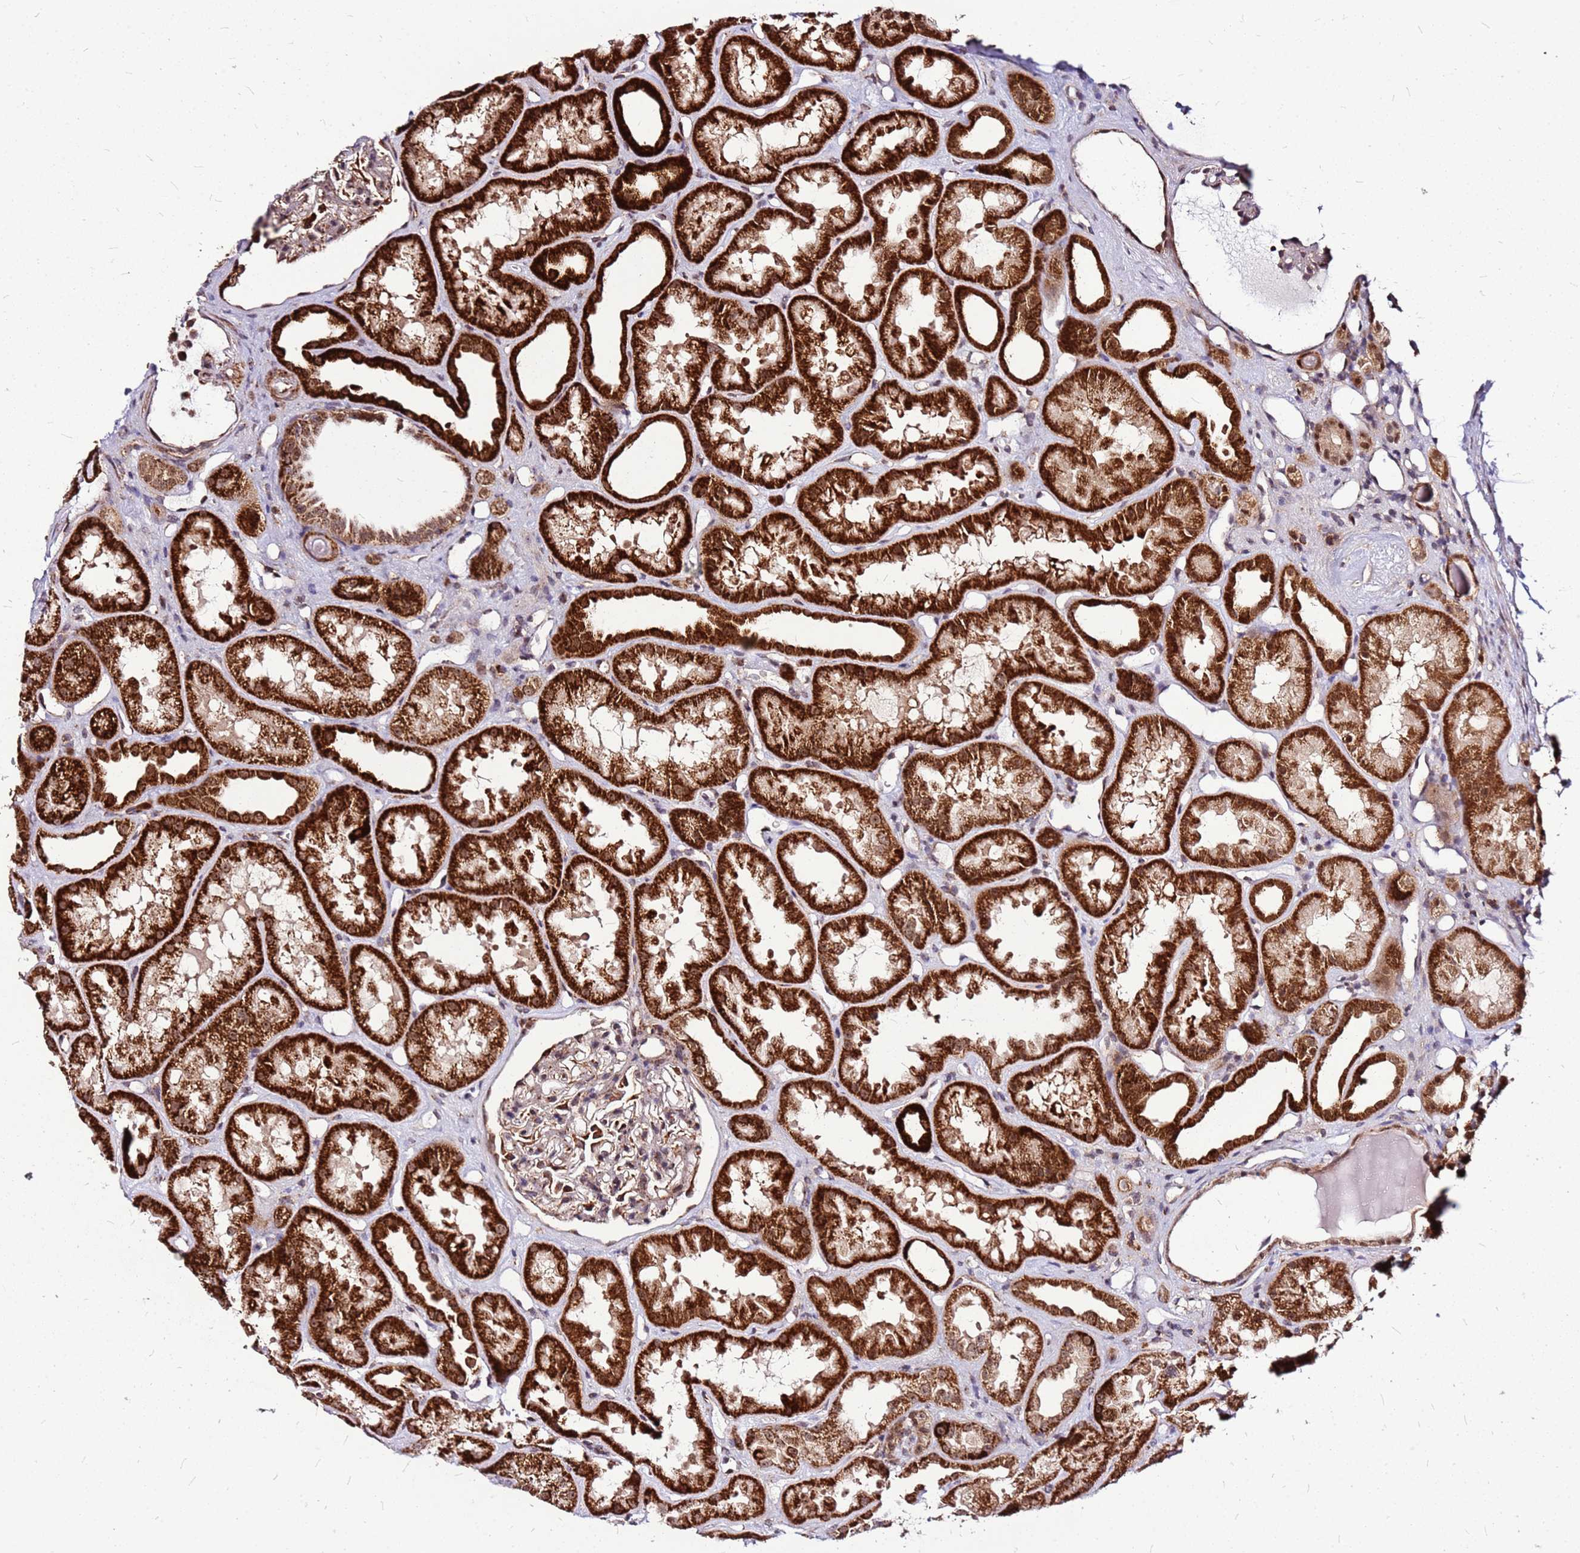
{"staining": {"intensity": "moderate", "quantity": "25%-75%", "location": "cytoplasmic/membranous"}, "tissue": "kidney", "cell_type": "Cells in glomeruli", "image_type": "normal", "snomed": [{"axis": "morphology", "description": "Normal tissue, NOS"}, {"axis": "topography", "description": "Kidney"}], "caption": "Moderate cytoplasmic/membranous protein positivity is present in about 25%-75% of cells in glomeruli in kidney. Immunohistochemistry (ihc) stains the protein in brown and the nuclei are stained blue.", "gene": "OR51T1", "patient": {"sex": "male", "age": 61}}